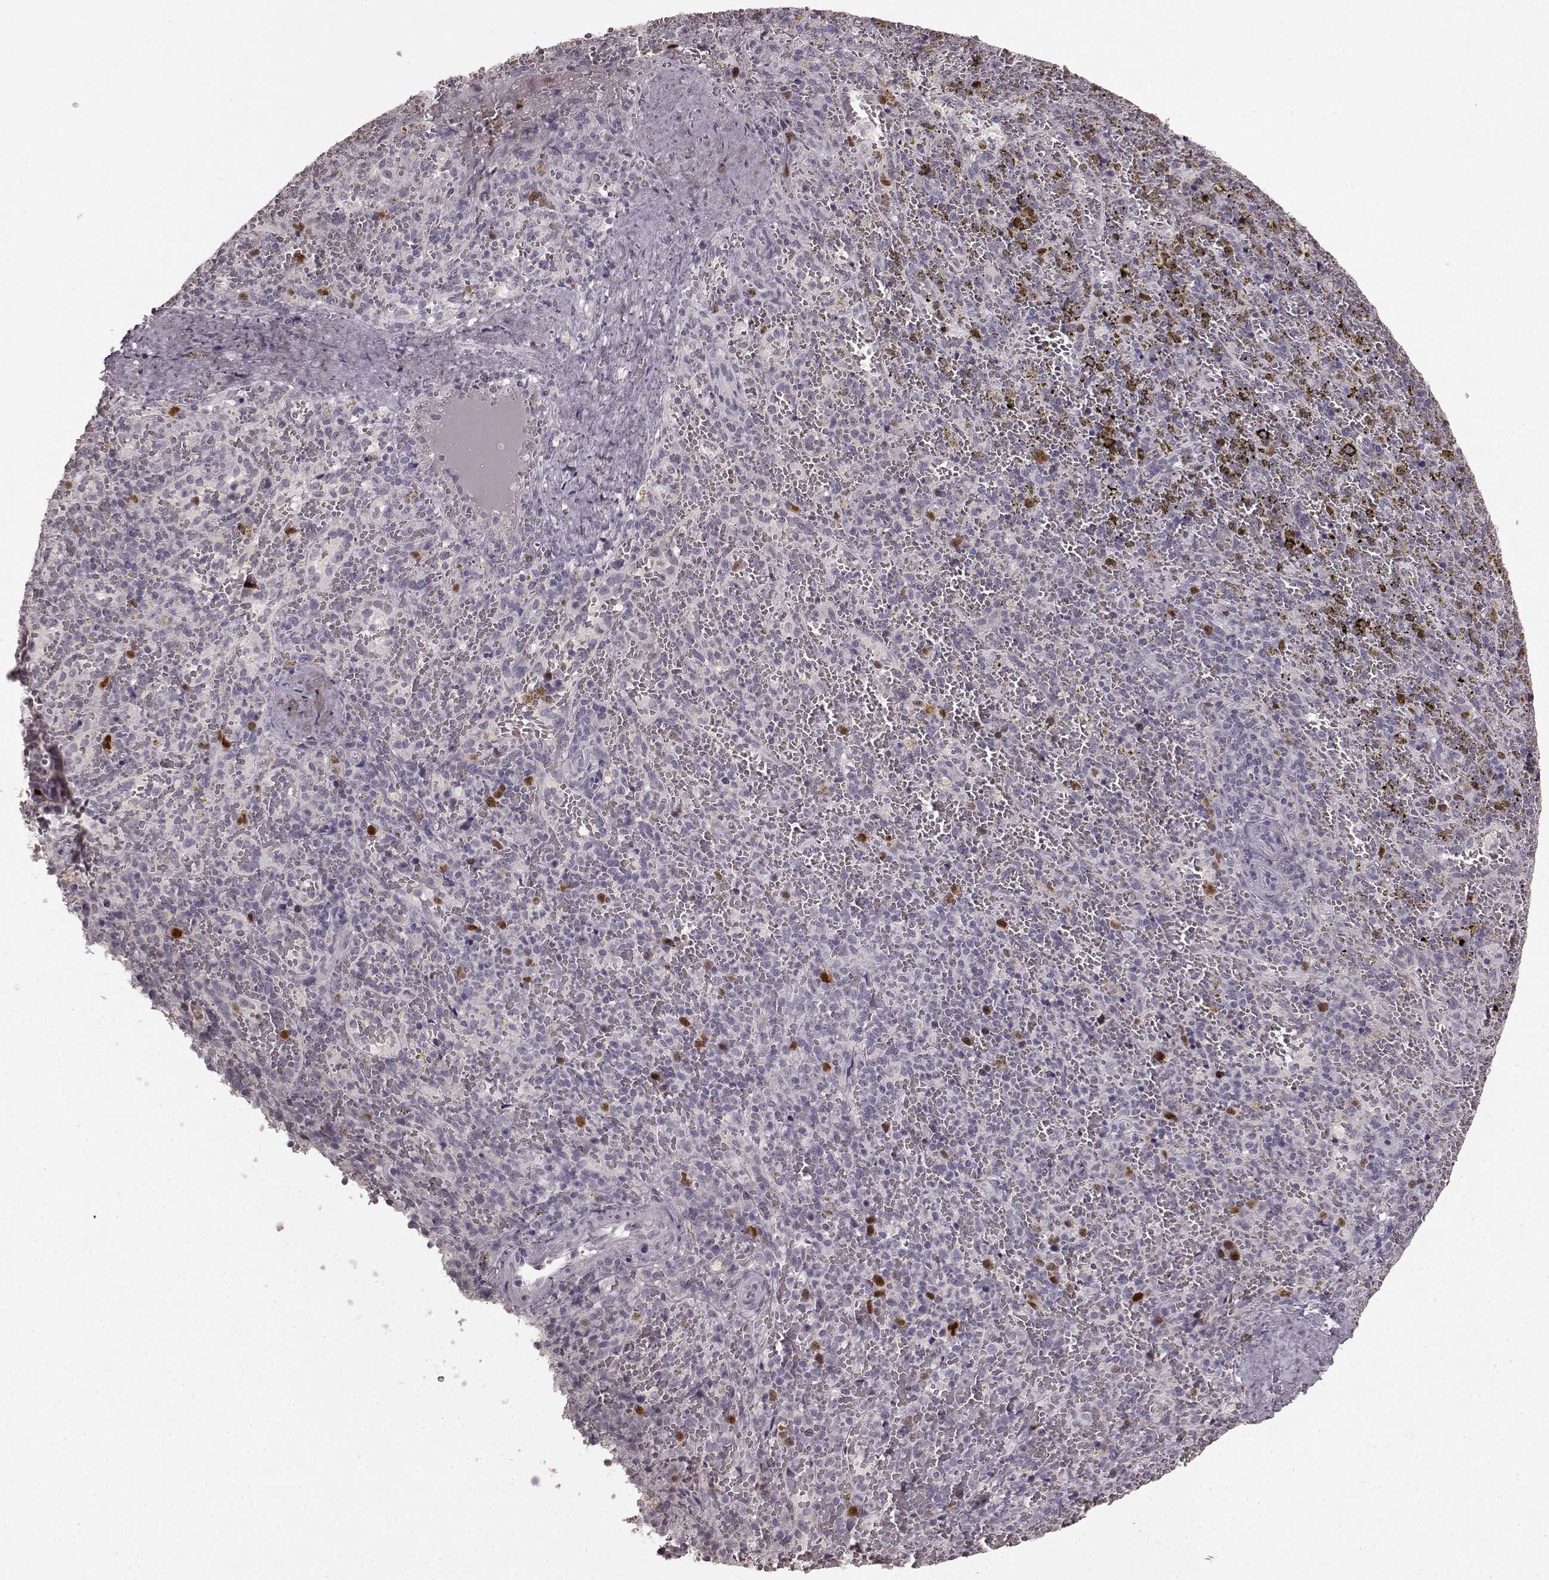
{"staining": {"intensity": "strong", "quantity": "<25%", "location": "nuclear"}, "tissue": "spleen", "cell_type": "Cells in red pulp", "image_type": "normal", "snomed": [{"axis": "morphology", "description": "Normal tissue, NOS"}, {"axis": "topography", "description": "Spleen"}], "caption": "Immunohistochemistry (IHC) histopathology image of benign spleen: human spleen stained using IHC demonstrates medium levels of strong protein expression localized specifically in the nuclear of cells in red pulp, appearing as a nuclear brown color.", "gene": "CCNA2", "patient": {"sex": "female", "age": 50}}